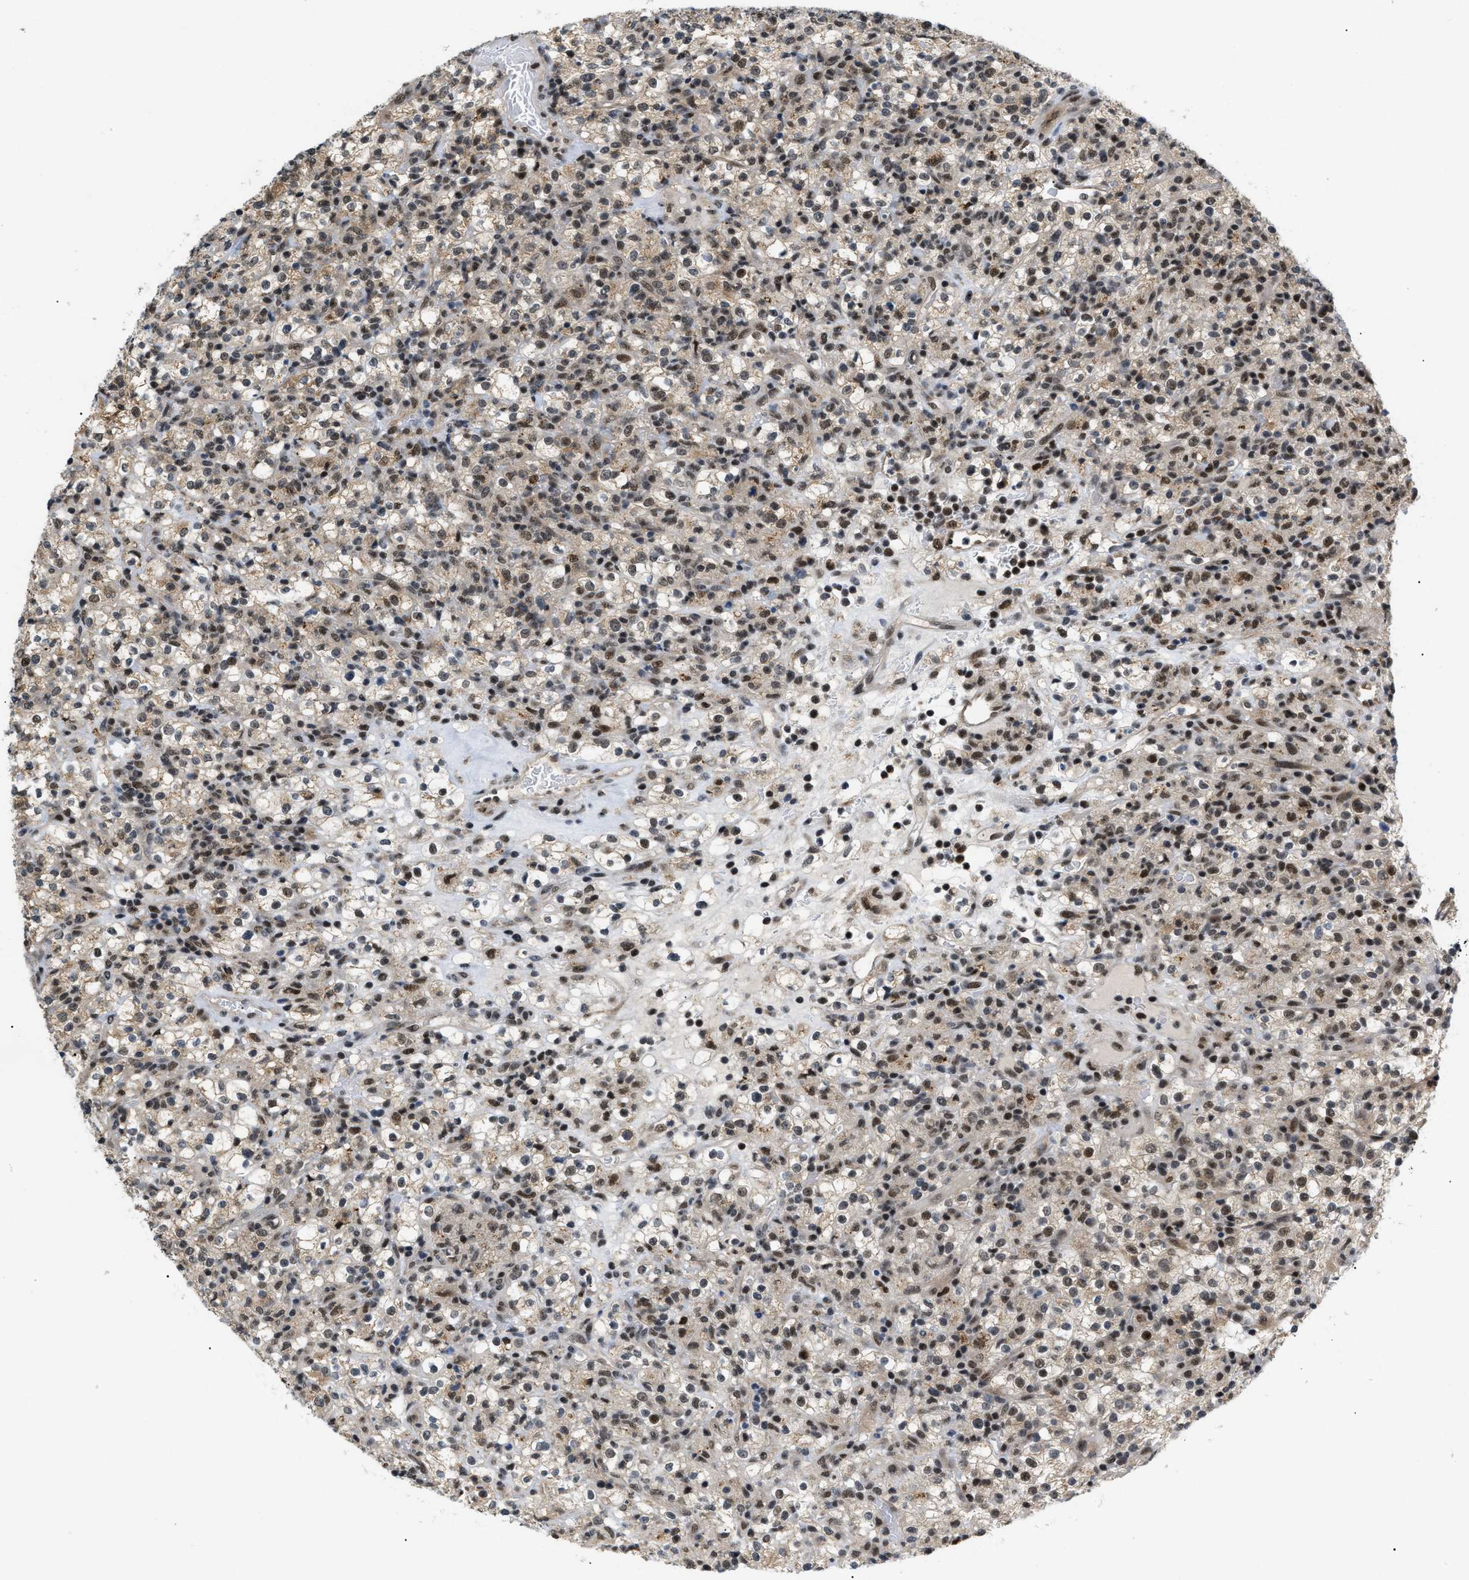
{"staining": {"intensity": "moderate", "quantity": ">75%", "location": "cytoplasmic/membranous,nuclear"}, "tissue": "renal cancer", "cell_type": "Tumor cells", "image_type": "cancer", "snomed": [{"axis": "morphology", "description": "Normal tissue, NOS"}, {"axis": "morphology", "description": "Adenocarcinoma, NOS"}, {"axis": "topography", "description": "Kidney"}], "caption": "Tumor cells demonstrate medium levels of moderate cytoplasmic/membranous and nuclear positivity in approximately >75% of cells in human renal cancer. The staining was performed using DAB to visualize the protein expression in brown, while the nuclei were stained in blue with hematoxylin (Magnification: 20x).", "gene": "ZBTB11", "patient": {"sex": "female", "age": 72}}